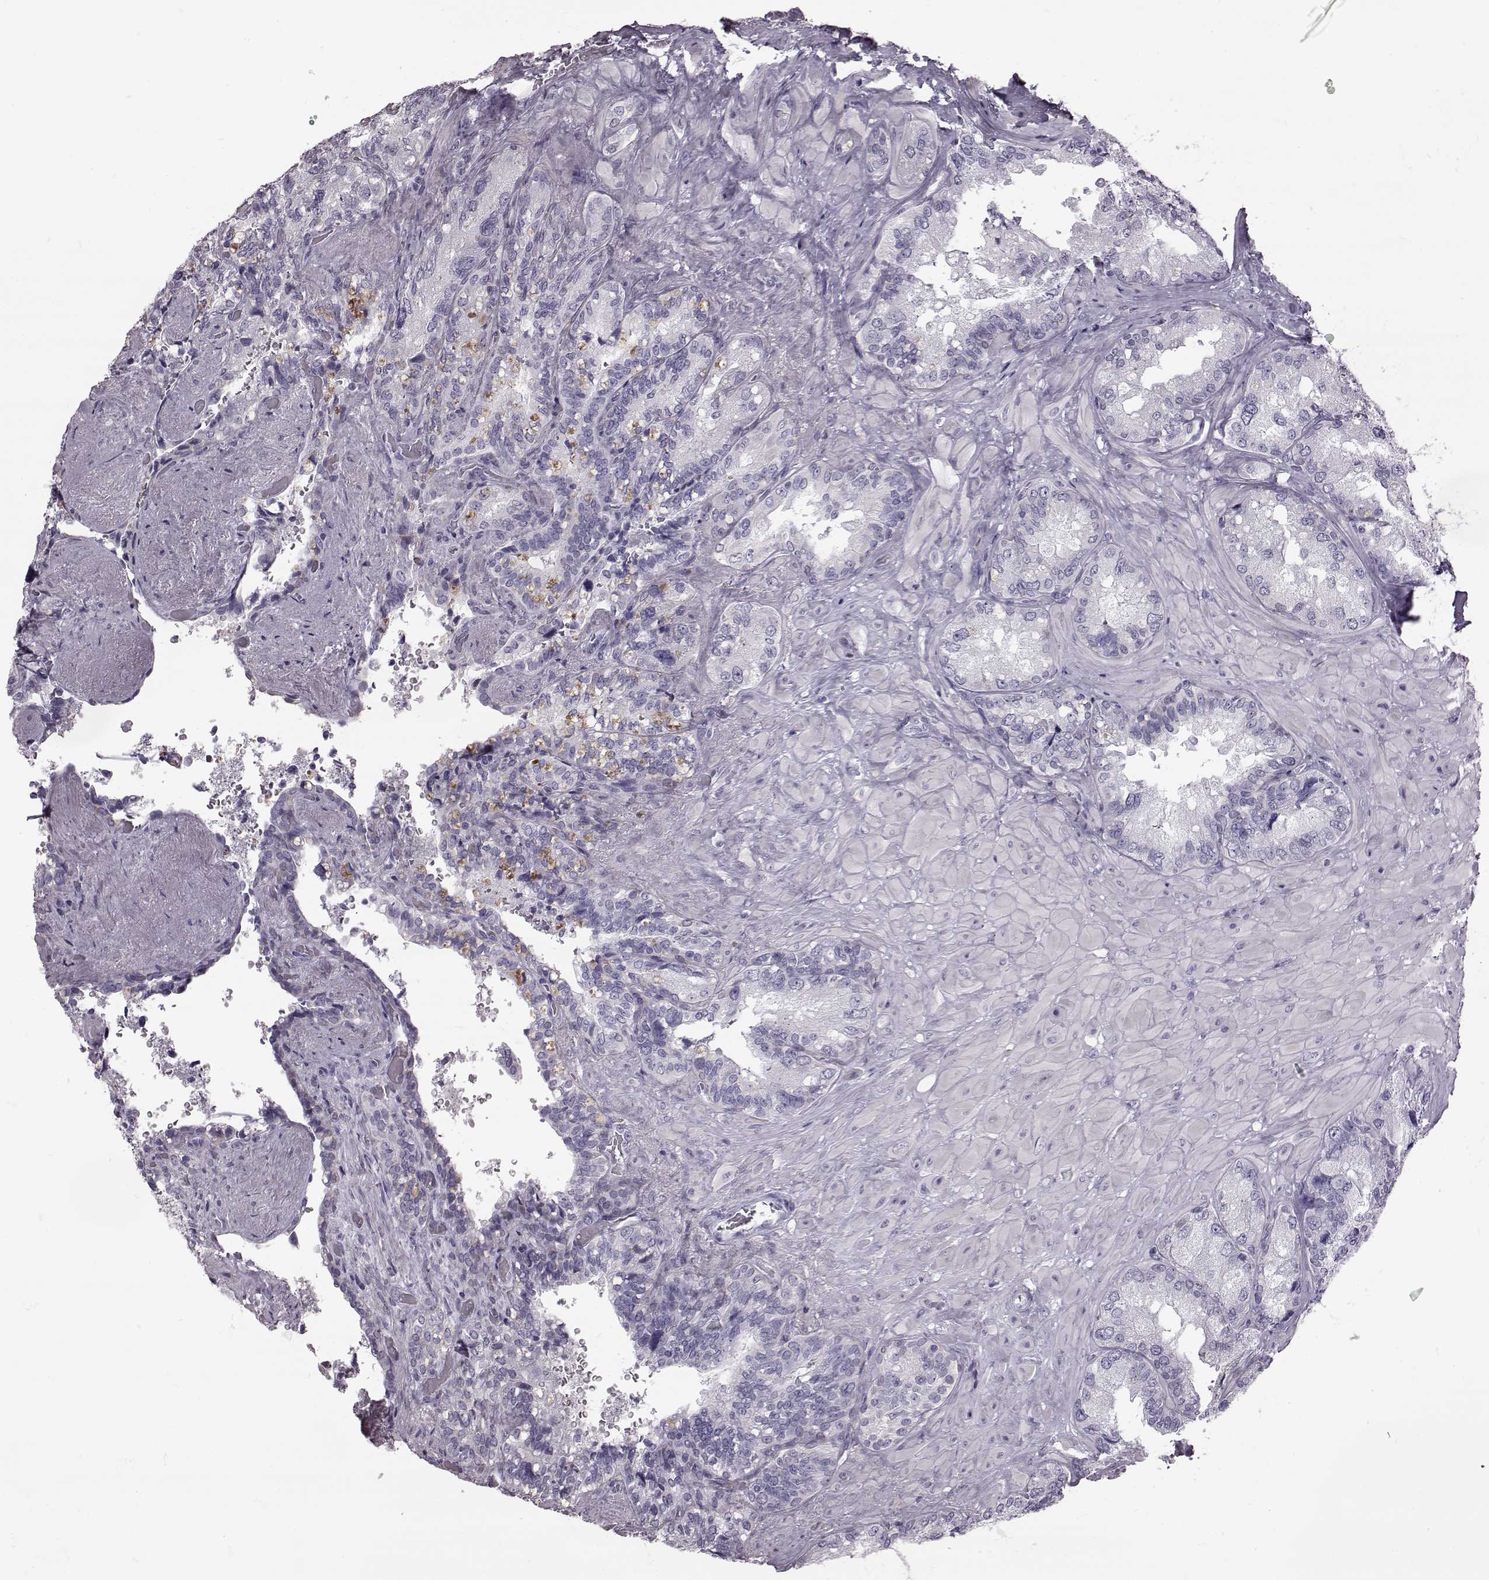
{"staining": {"intensity": "negative", "quantity": "none", "location": "none"}, "tissue": "seminal vesicle", "cell_type": "Glandular cells", "image_type": "normal", "snomed": [{"axis": "morphology", "description": "Normal tissue, NOS"}, {"axis": "topography", "description": "Seminal veicle"}], "caption": "The histopathology image reveals no significant expression in glandular cells of seminal vesicle.", "gene": "ODAD4", "patient": {"sex": "male", "age": 69}}